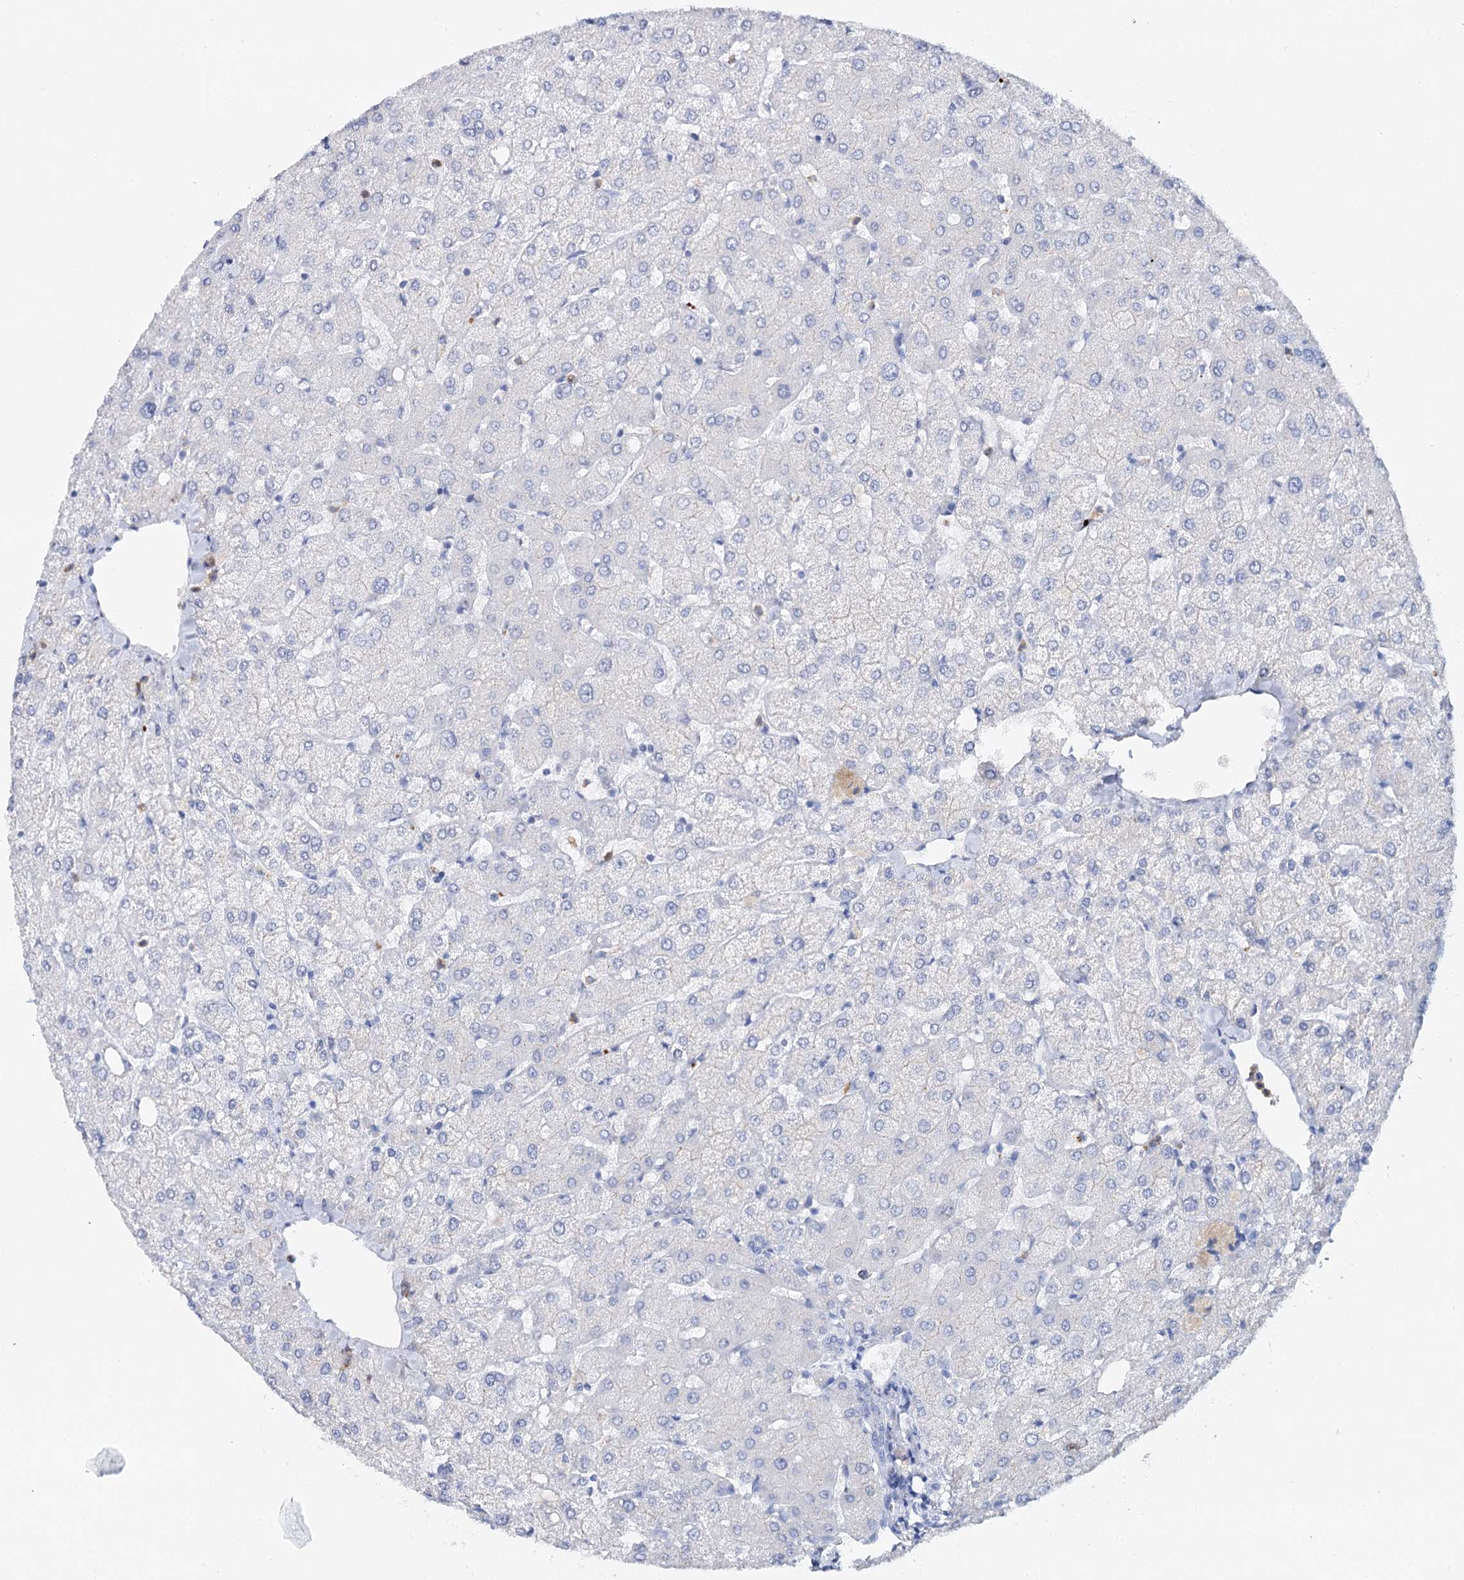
{"staining": {"intensity": "negative", "quantity": "none", "location": "none"}, "tissue": "liver", "cell_type": "Cholangiocytes", "image_type": "normal", "snomed": [{"axis": "morphology", "description": "Normal tissue, NOS"}, {"axis": "topography", "description": "Liver"}], "caption": "Immunohistochemistry (IHC) image of normal liver: human liver stained with DAB demonstrates no significant protein positivity in cholangiocytes. (DAB immunohistochemistry visualized using brightfield microscopy, high magnification).", "gene": "CEACAM8", "patient": {"sex": "female", "age": 54}}